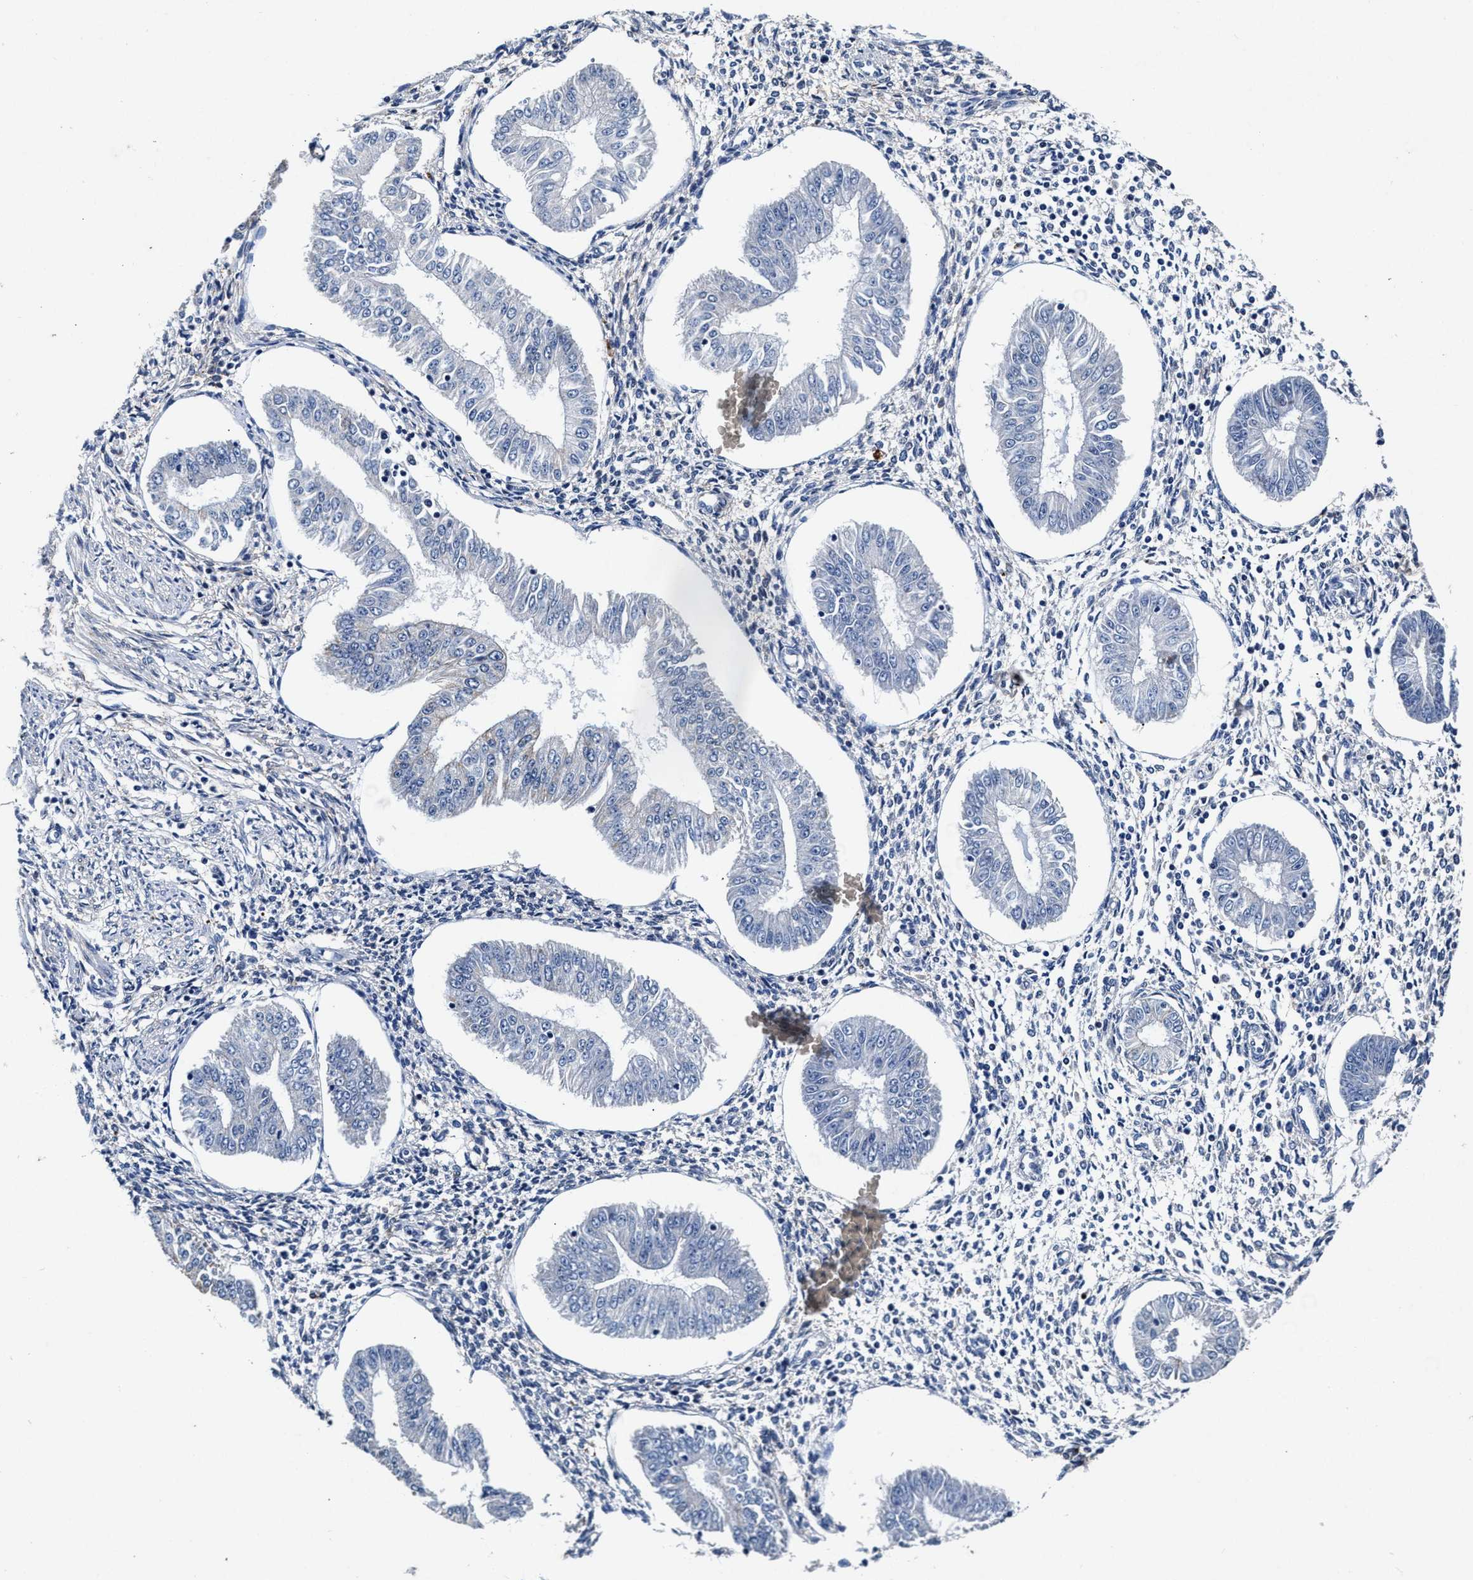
{"staining": {"intensity": "weak", "quantity": "25%-75%", "location": "cytoplasmic/membranous"}, "tissue": "endometrium", "cell_type": "Cells in endometrial stroma", "image_type": "normal", "snomed": [{"axis": "morphology", "description": "Normal tissue, NOS"}, {"axis": "topography", "description": "Endometrium"}], "caption": "About 25%-75% of cells in endometrial stroma in benign human endometrium reveal weak cytoplasmic/membranous protein expression as visualized by brown immunohistochemical staining.", "gene": "SLC8A1", "patient": {"sex": "female", "age": 50}}